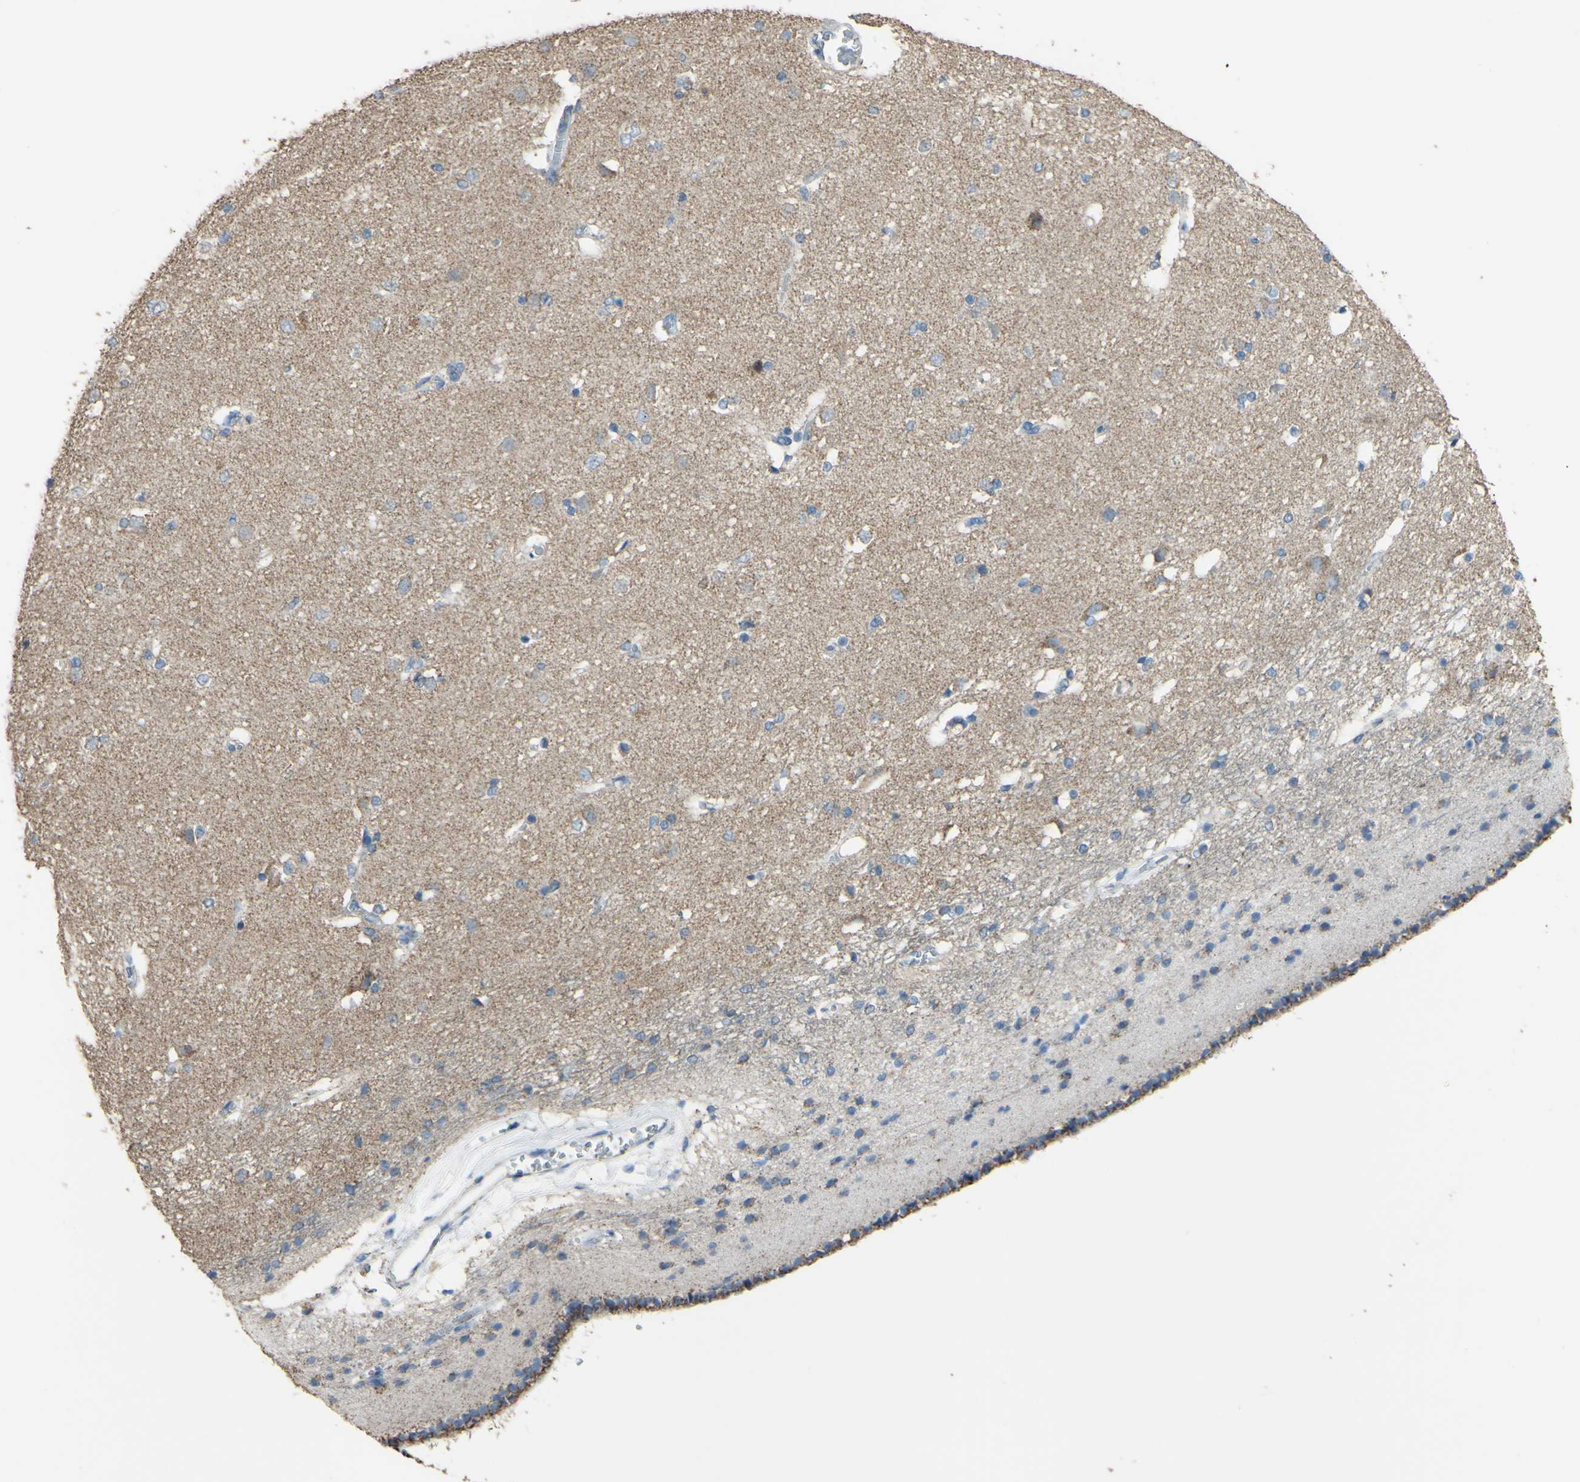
{"staining": {"intensity": "moderate", "quantity": "<25%", "location": "cytoplasmic/membranous"}, "tissue": "caudate", "cell_type": "Glial cells", "image_type": "normal", "snomed": [{"axis": "morphology", "description": "Normal tissue, NOS"}, {"axis": "topography", "description": "Lateral ventricle wall"}], "caption": "About <25% of glial cells in unremarkable human caudate show moderate cytoplasmic/membranous protein positivity as visualized by brown immunohistochemical staining.", "gene": "CMKLR2", "patient": {"sex": "female", "age": 19}}